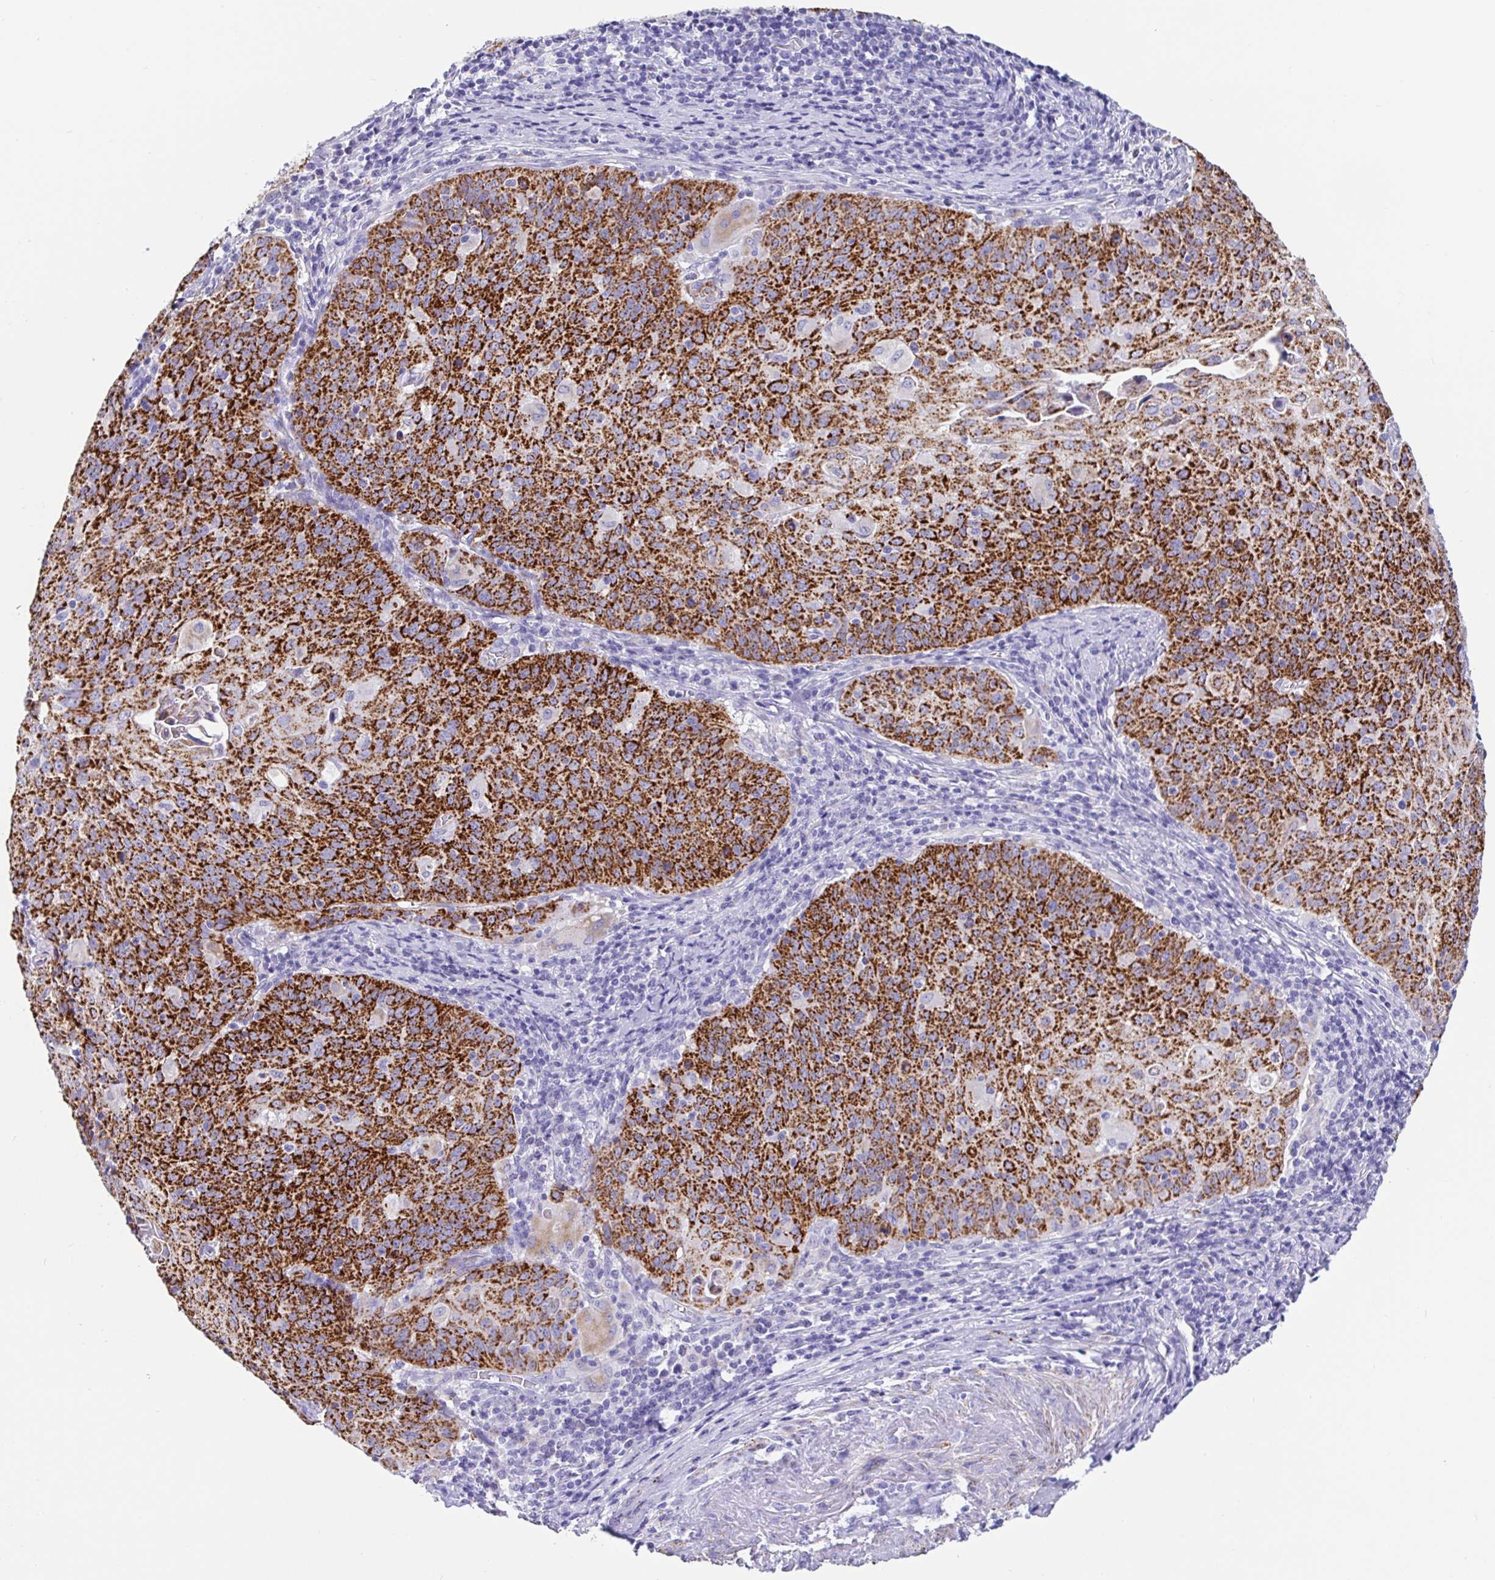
{"staining": {"intensity": "strong", "quantity": ">75%", "location": "cytoplasmic/membranous"}, "tissue": "cervical cancer", "cell_type": "Tumor cells", "image_type": "cancer", "snomed": [{"axis": "morphology", "description": "Squamous cell carcinoma, NOS"}, {"axis": "topography", "description": "Cervix"}], "caption": "Protein staining by immunohistochemistry (IHC) shows strong cytoplasmic/membranous positivity in about >75% of tumor cells in cervical cancer (squamous cell carcinoma).", "gene": "MAOA", "patient": {"sex": "female", "age": 65}}